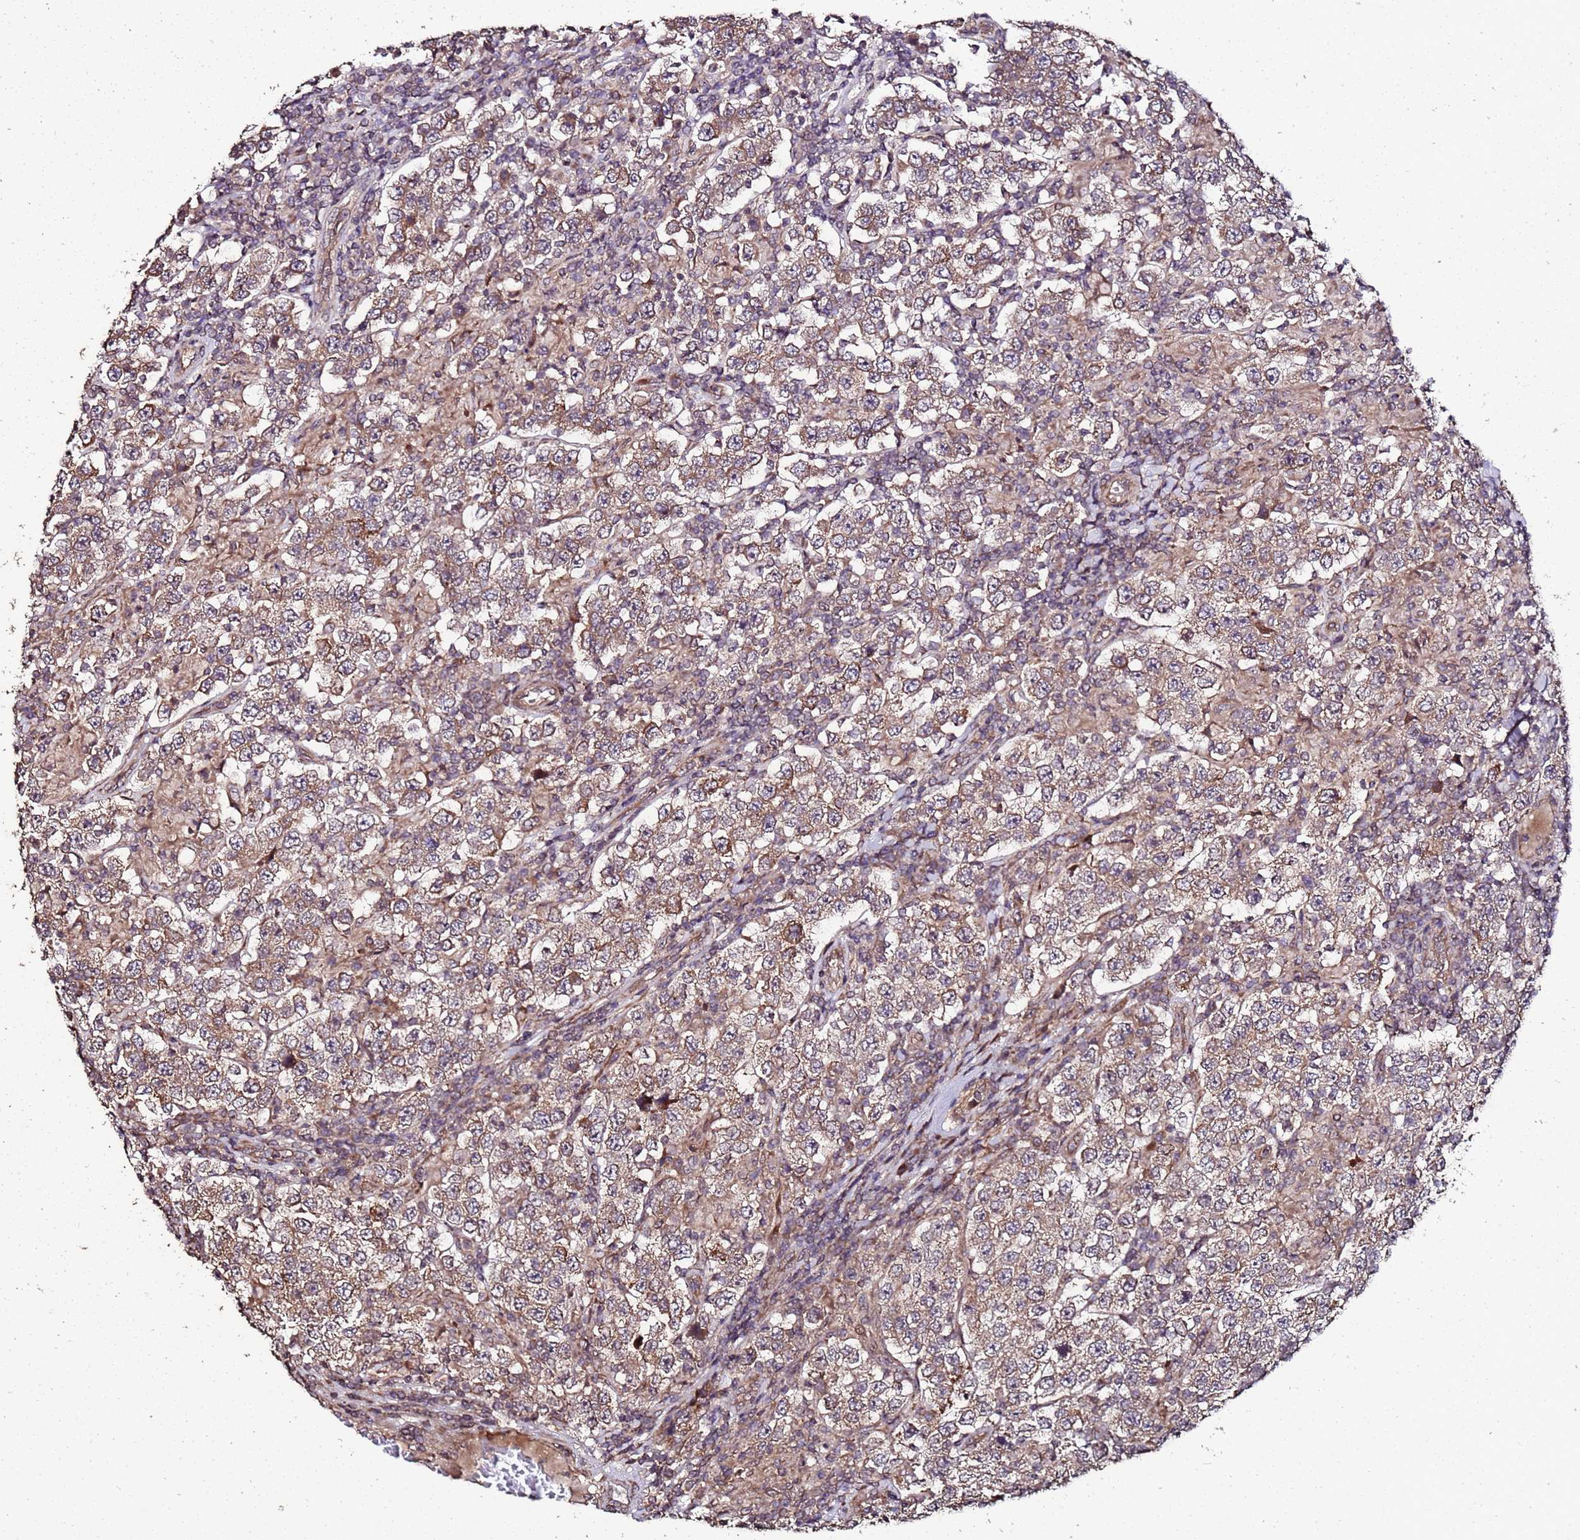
{"staining": {"intensity": "moderate", "quantity": ">75%", "location": "cytoplasmic/membranous"}, "tissue": "testis cancer", "cell_type": "Tumor cells", "image_type": "cancer", "snomed": [{"axis": "morphology", "description": "Normal tissue, NOS"}, {"axis": "morphology", "description": "Urothelial carcinoma, High grade"}, {"axis": "morphology", "description": "Seminoma, NOS"}, {"axis": "morphology", "description": "Carcinoma, Embryonal, NOS"}, {"axis": "topography", "description": "Urinary bladder"}, {"axis": "topography", "description": "Testis"}], "caption": "High-power microscopy captured an immunohistochemistry (IHC) photomicrograph of testis cancer, revealing moderate cytoplasmic/membranous expression in about >75% of tumor cells.", "gene": "PRODH", "patient": {"sex": "male", "age": 41}}